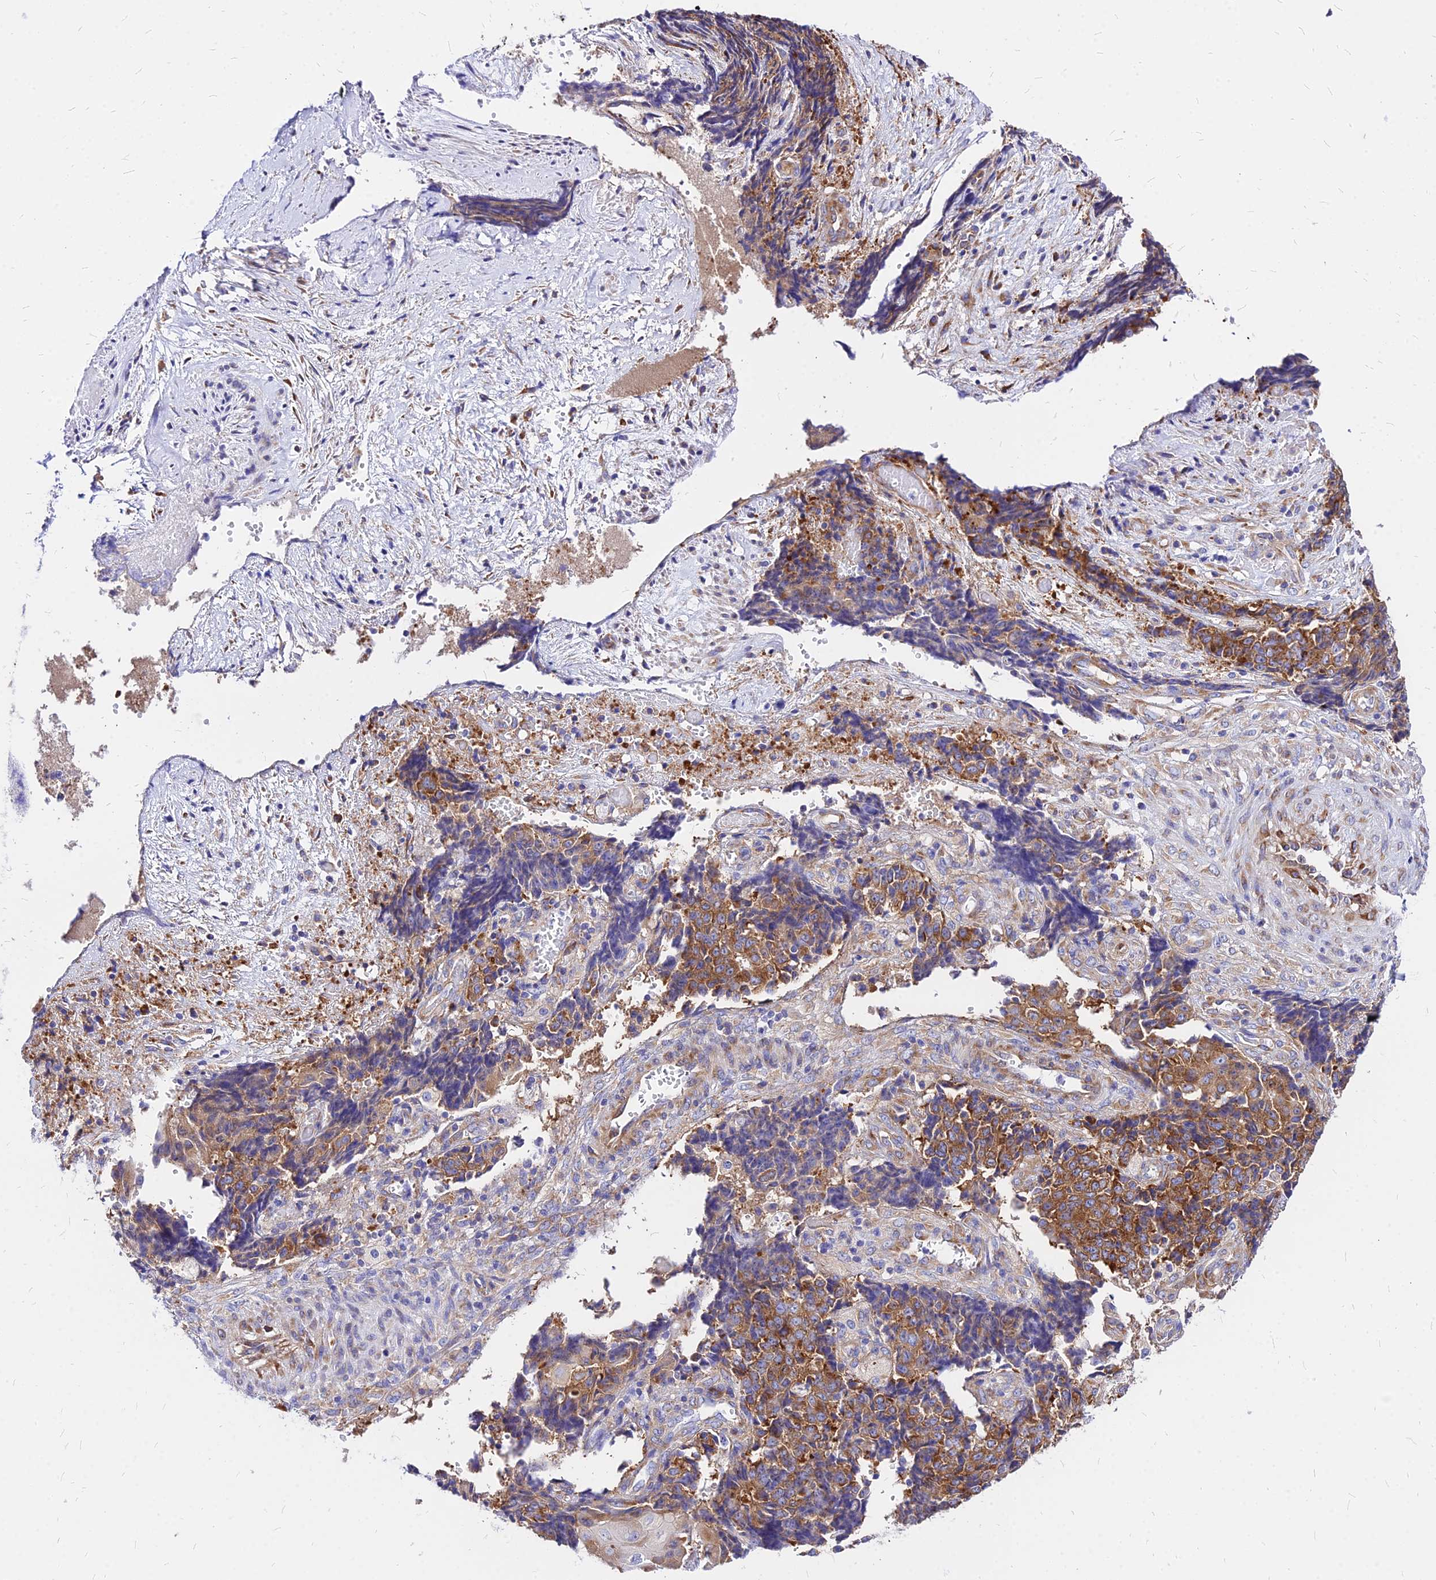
{"staining": {"intensity": "strong", "quantity": "25%-75%", "location": "cytoplasmic/membranous"}, "tissue": "ovarian cancer", "cell_type": "Tumor cells", "image_type": "cancer", "snomed": [{"axis": "morphology", "description": "Carcinoma, endometroid"}, {"axis": "topography", "description": "Ovary"}], "caption": "DAB (3,3'-diaminobenzidine) immunohistochemical staining of ovarian cancer (endometroid carcinoma) demonstrates strong cytoplasmic/membranous protein positivity in about 25%-75% of tumor cells. Ihc stains the protein of interest in brown and the nuclei are stained blue.", "gene": "RPL19", "patient": {"sex": "female", "age": 42}}